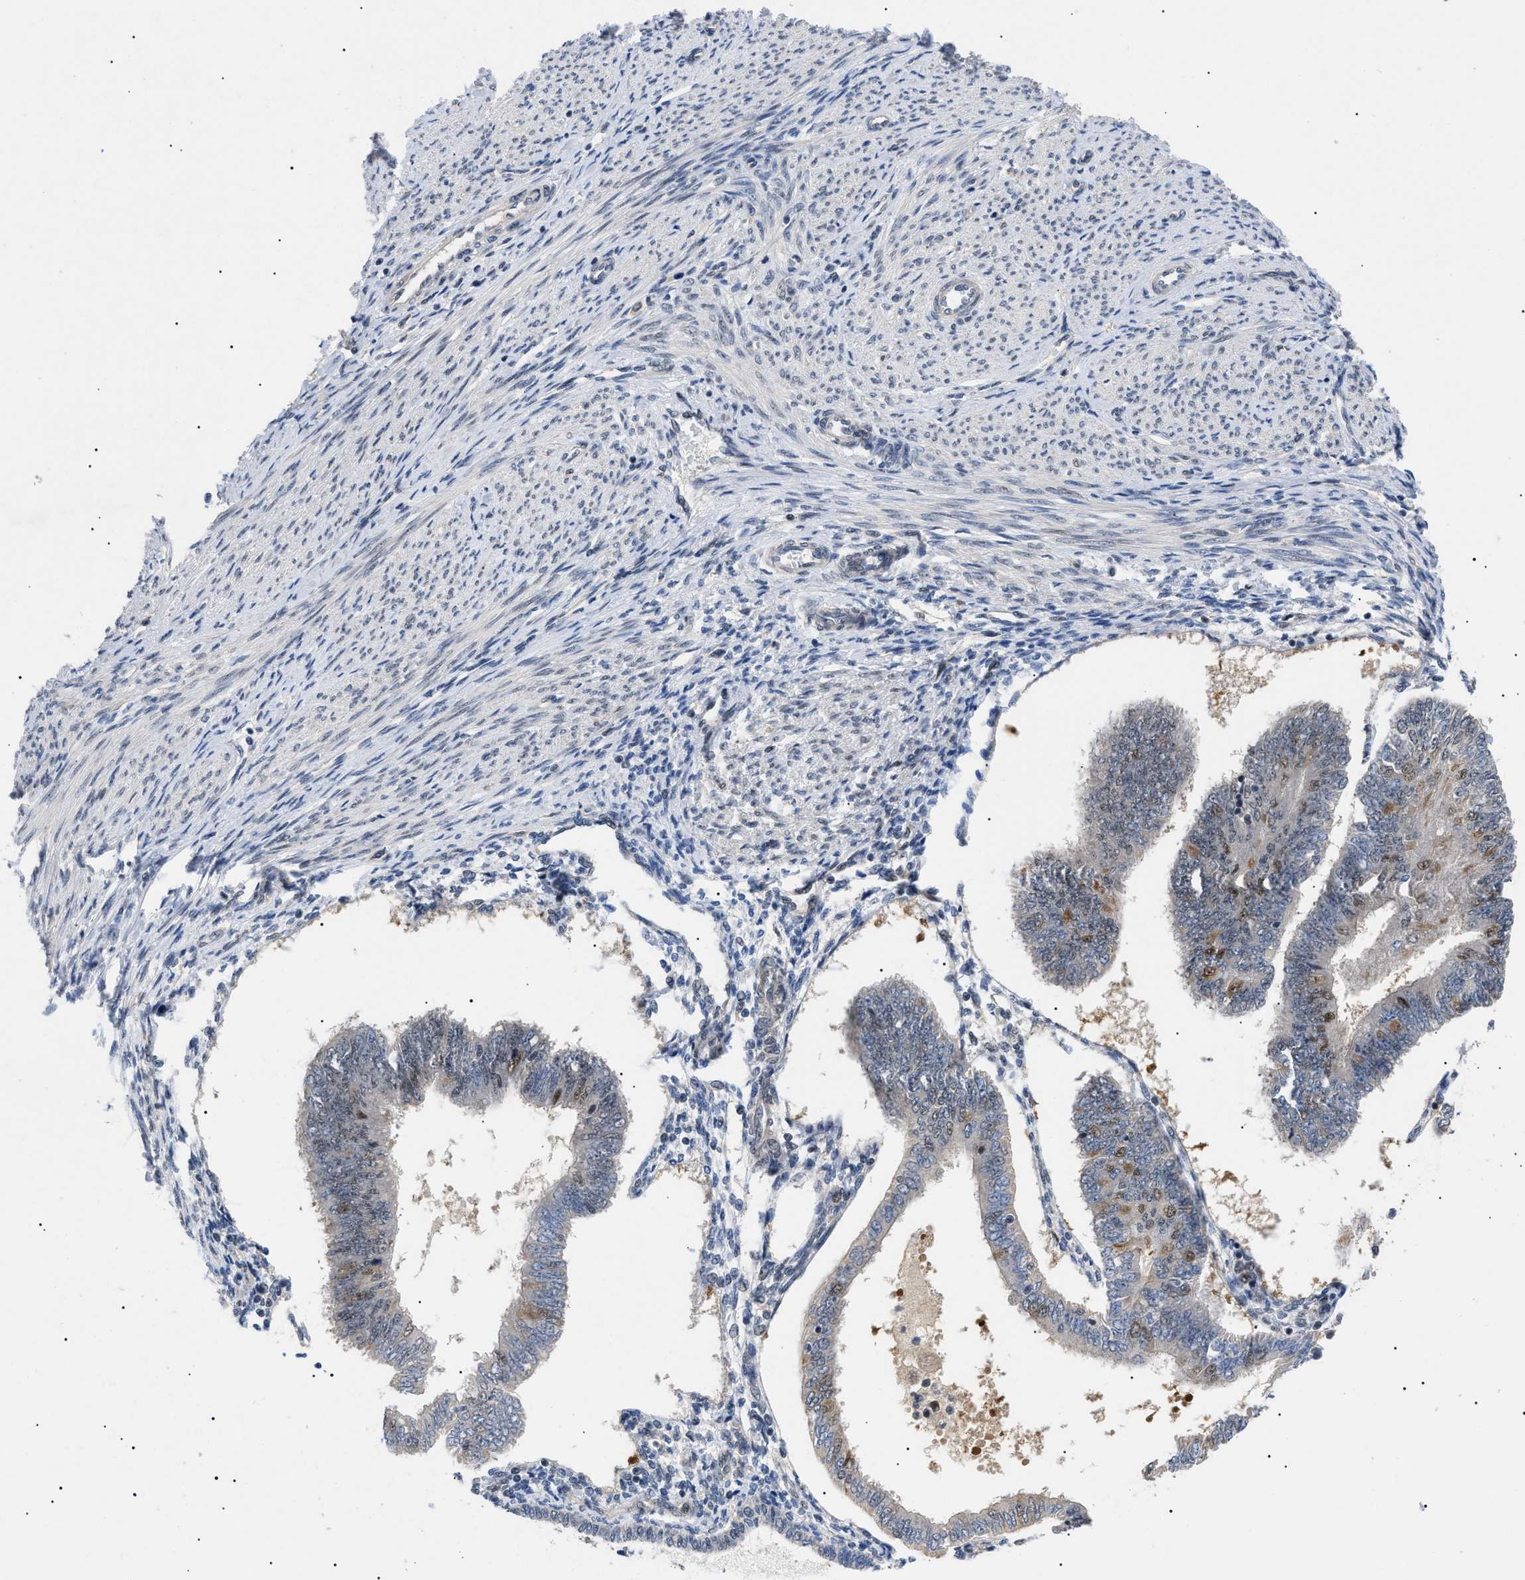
{"staining": {"intensity": "moderate", "quantity": "25%-75%", "location": "cytoplasmic/membranous,nuclear"}, "tissue": "endometrial cancer", "cell_type": "Tumor cells", "image_type": "cancer", "snomed": [{"axis": "morphology", "description": "Adenocarcinoma, NOS"}, {"axis": "topography", "description": "Endometrium"}], "caption": "Immunohistochemical staining of endometrial cancer (adenocarcinoma) displays medium levels of moderate cytoplasmic/membranous and nuclear protein positivity in about 25%-75% of tumor cells. (DAB (3,3'-diaminobenzidine) = brown stain, brightfield microscopy at high magnification).", "gene": "GARRE1", "patient": {"sex": "female", "age": 58}}